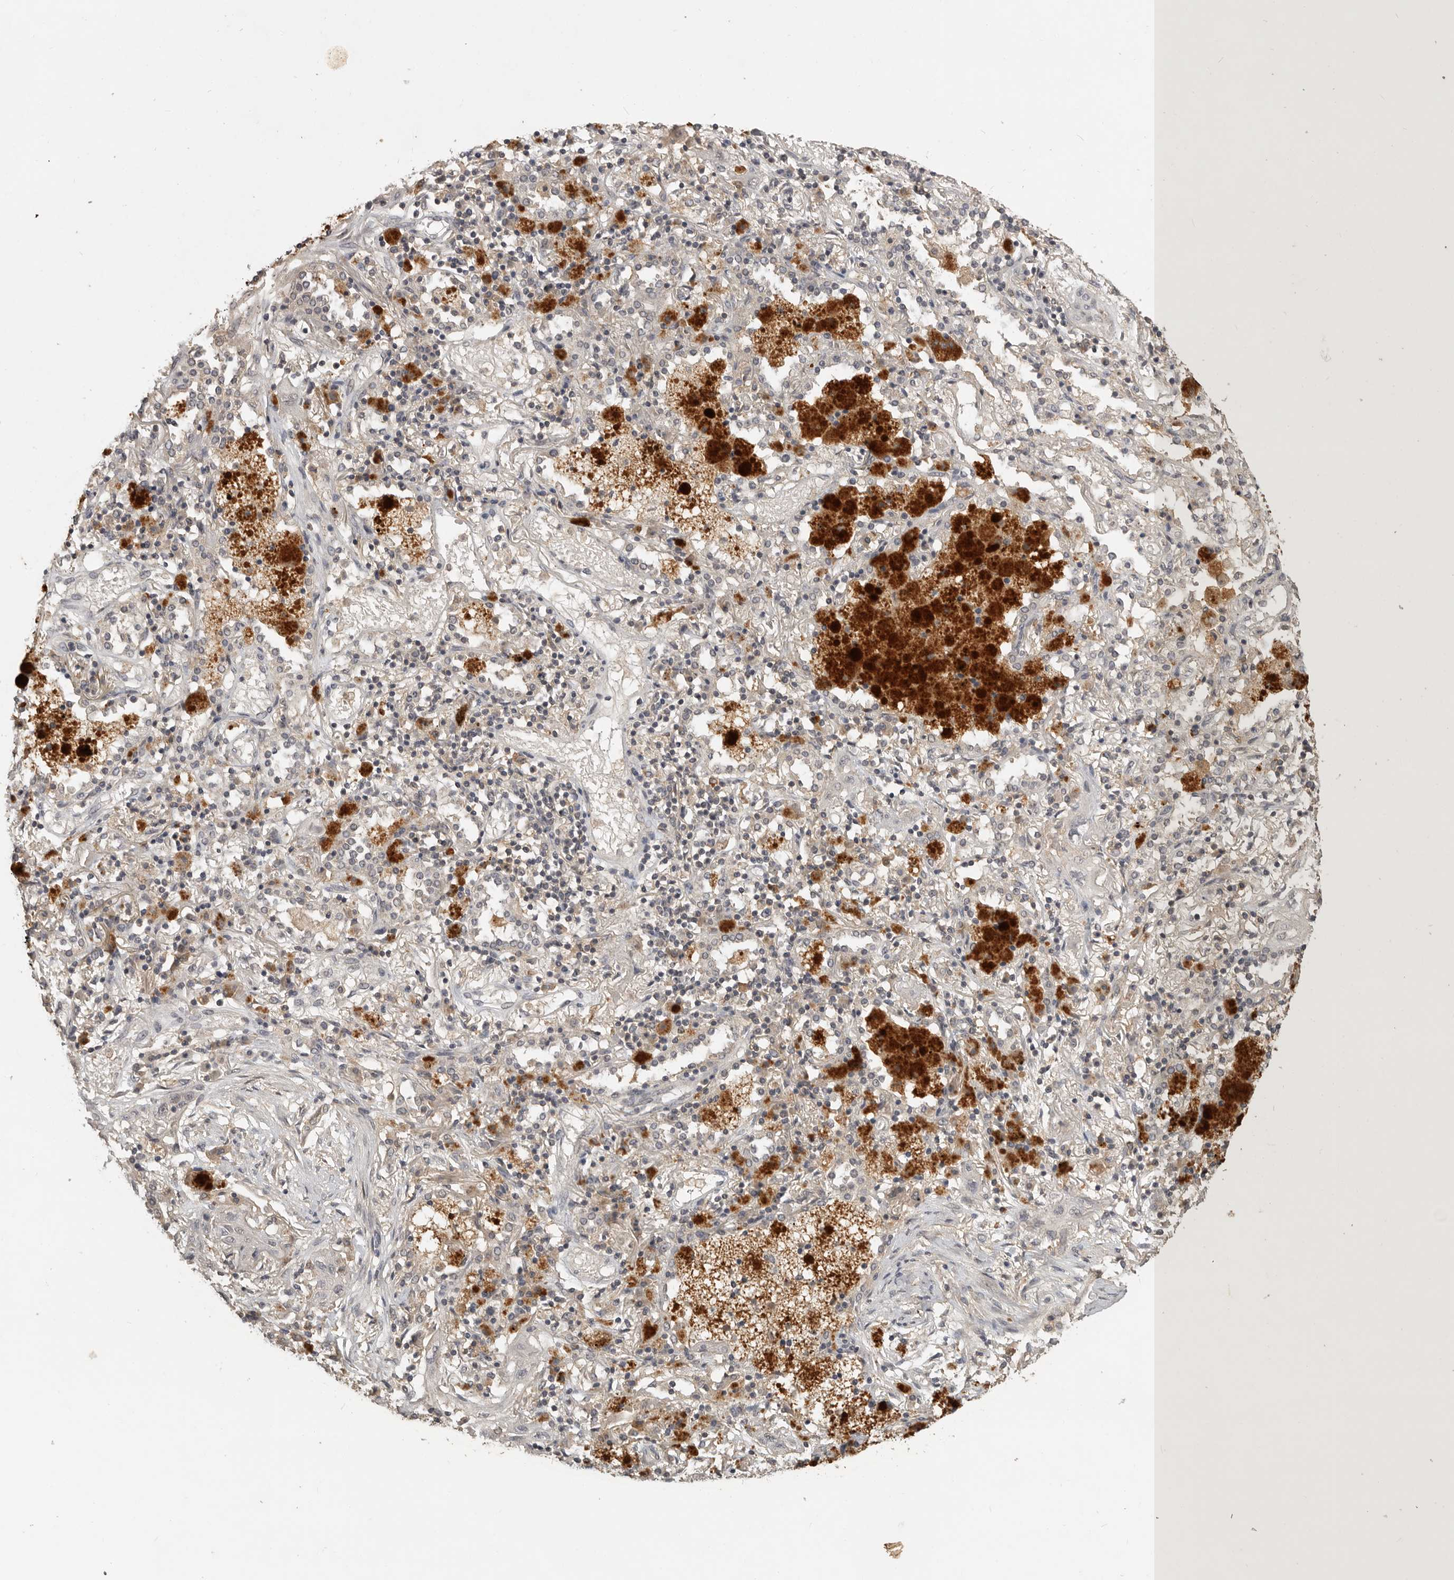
{"staining": {"intensity": "weak", "quantity": "<25%", "location": "cytoplasmic/membranous"}, "tissue": "lung cancer", "cell_type": "Tumor cells", "image_type": "cancer", "snomed": [{"axis": "morphology", "description": "Squamous cell carcinoma, NOS"}, {"axis": "topography", "description": "Lung"}], "caption": "This is an immunohistochemistry (IHC) histopathology image of lung squamous cell carcinoma. There is no expression in tumor cells.", "gene": "ADAMTS4", "patient": {"sex": "female", "age": 47}}